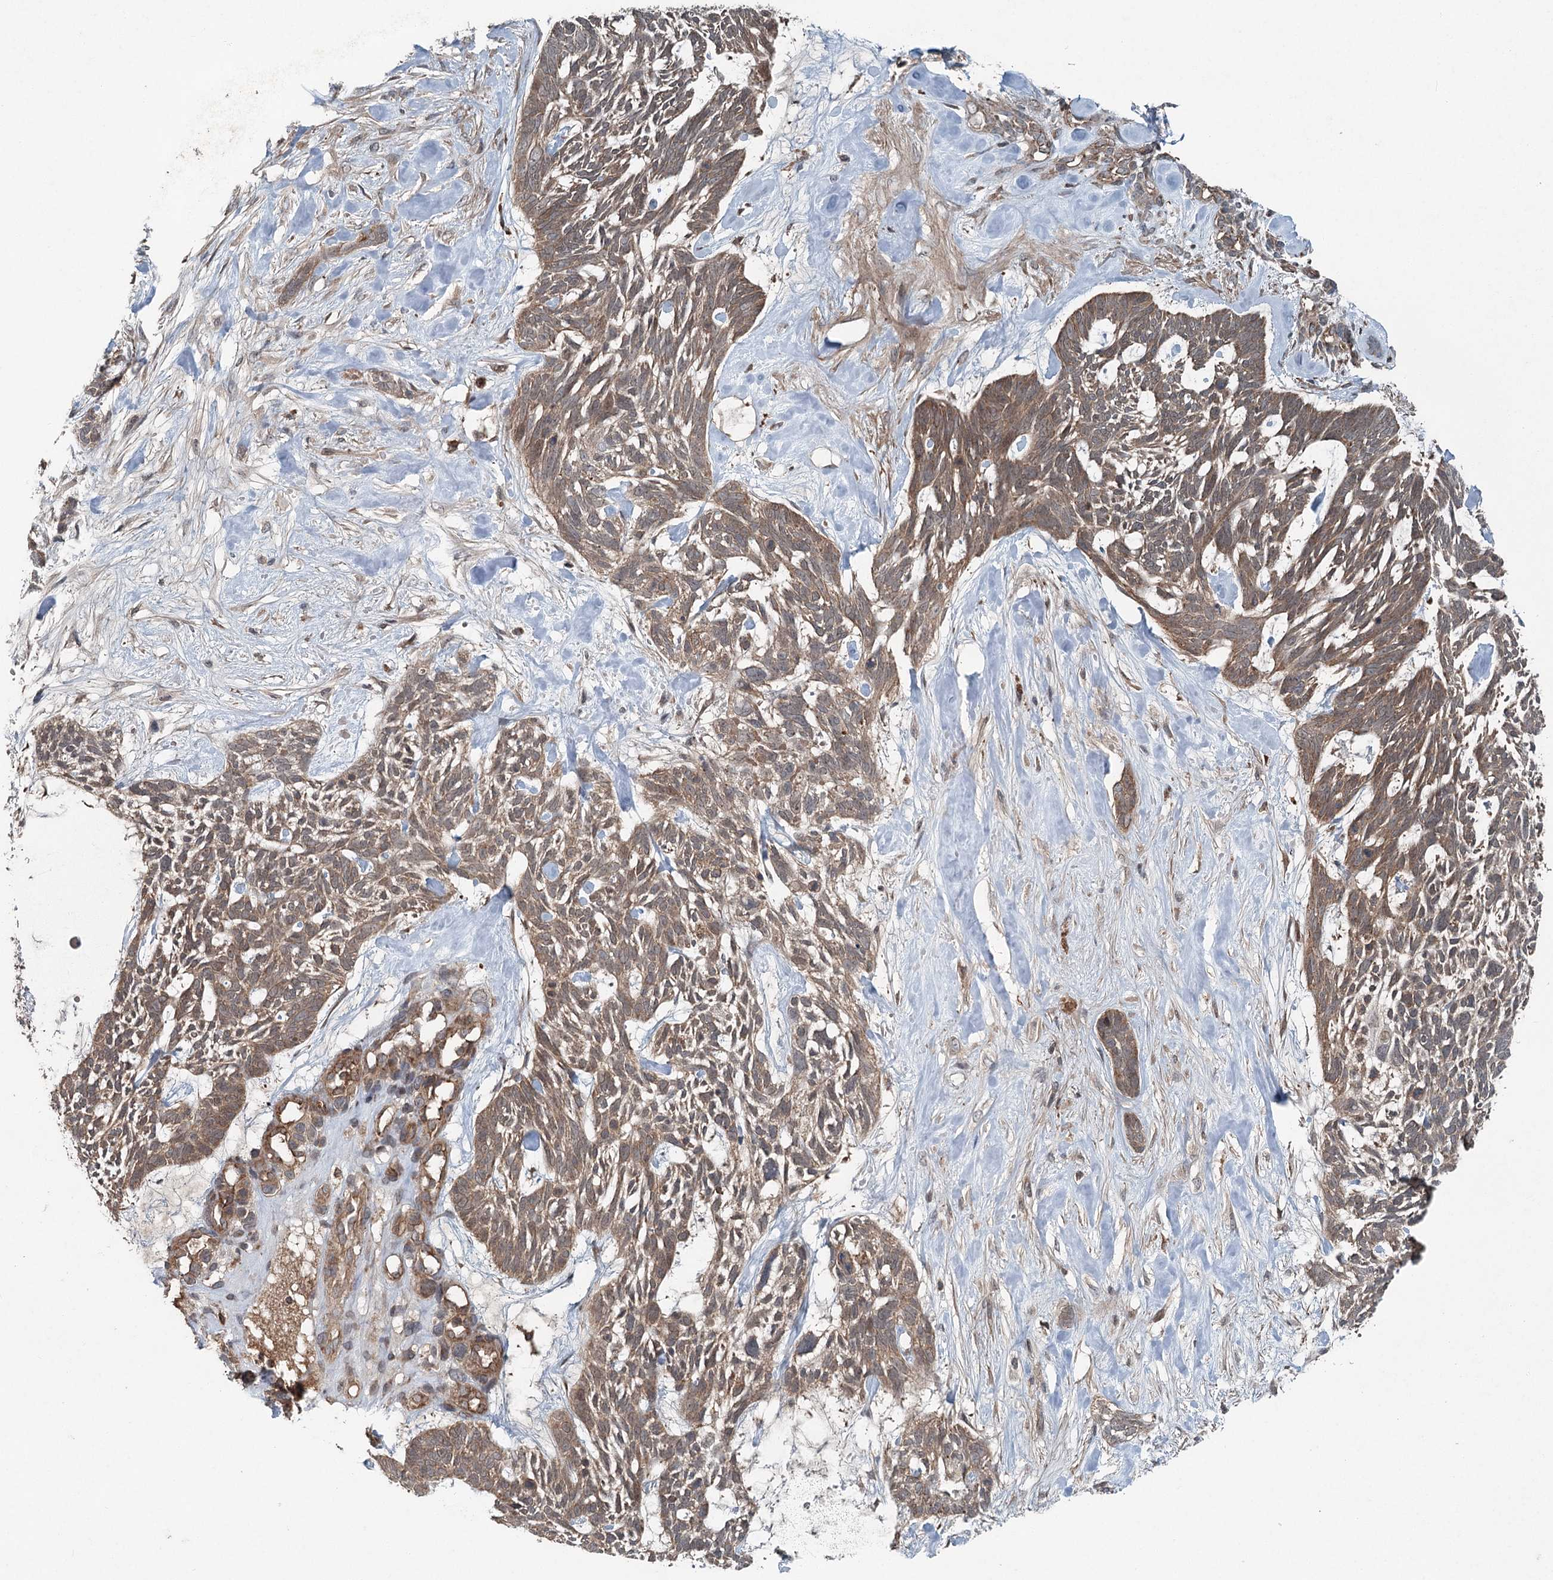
{"staining": {"intensity": "moderate", "quantity": "25%-75%", "location": "cytoplasmic/membranous"}, "tissue": "skin cancer", "cell_type": "Tumor cells", "image_type": "cancer", "snomed": [{"axis": "morphology", "description": "Basal cell carcinoma"}, {"axis": "topography", "description": "Skin"}], "caption": "A brown stain shows moderate cytoplasmic/membranous expression of a protein in skin cancer tumor cells. The staining was performed using DAB (3,3'-diaminobenzidine), with brown indicating positive protein expression. Nuclei are stained blue with hematoxylin.", "gene": "SKIC3", "patient": {"sex": "male", "age": 88}}